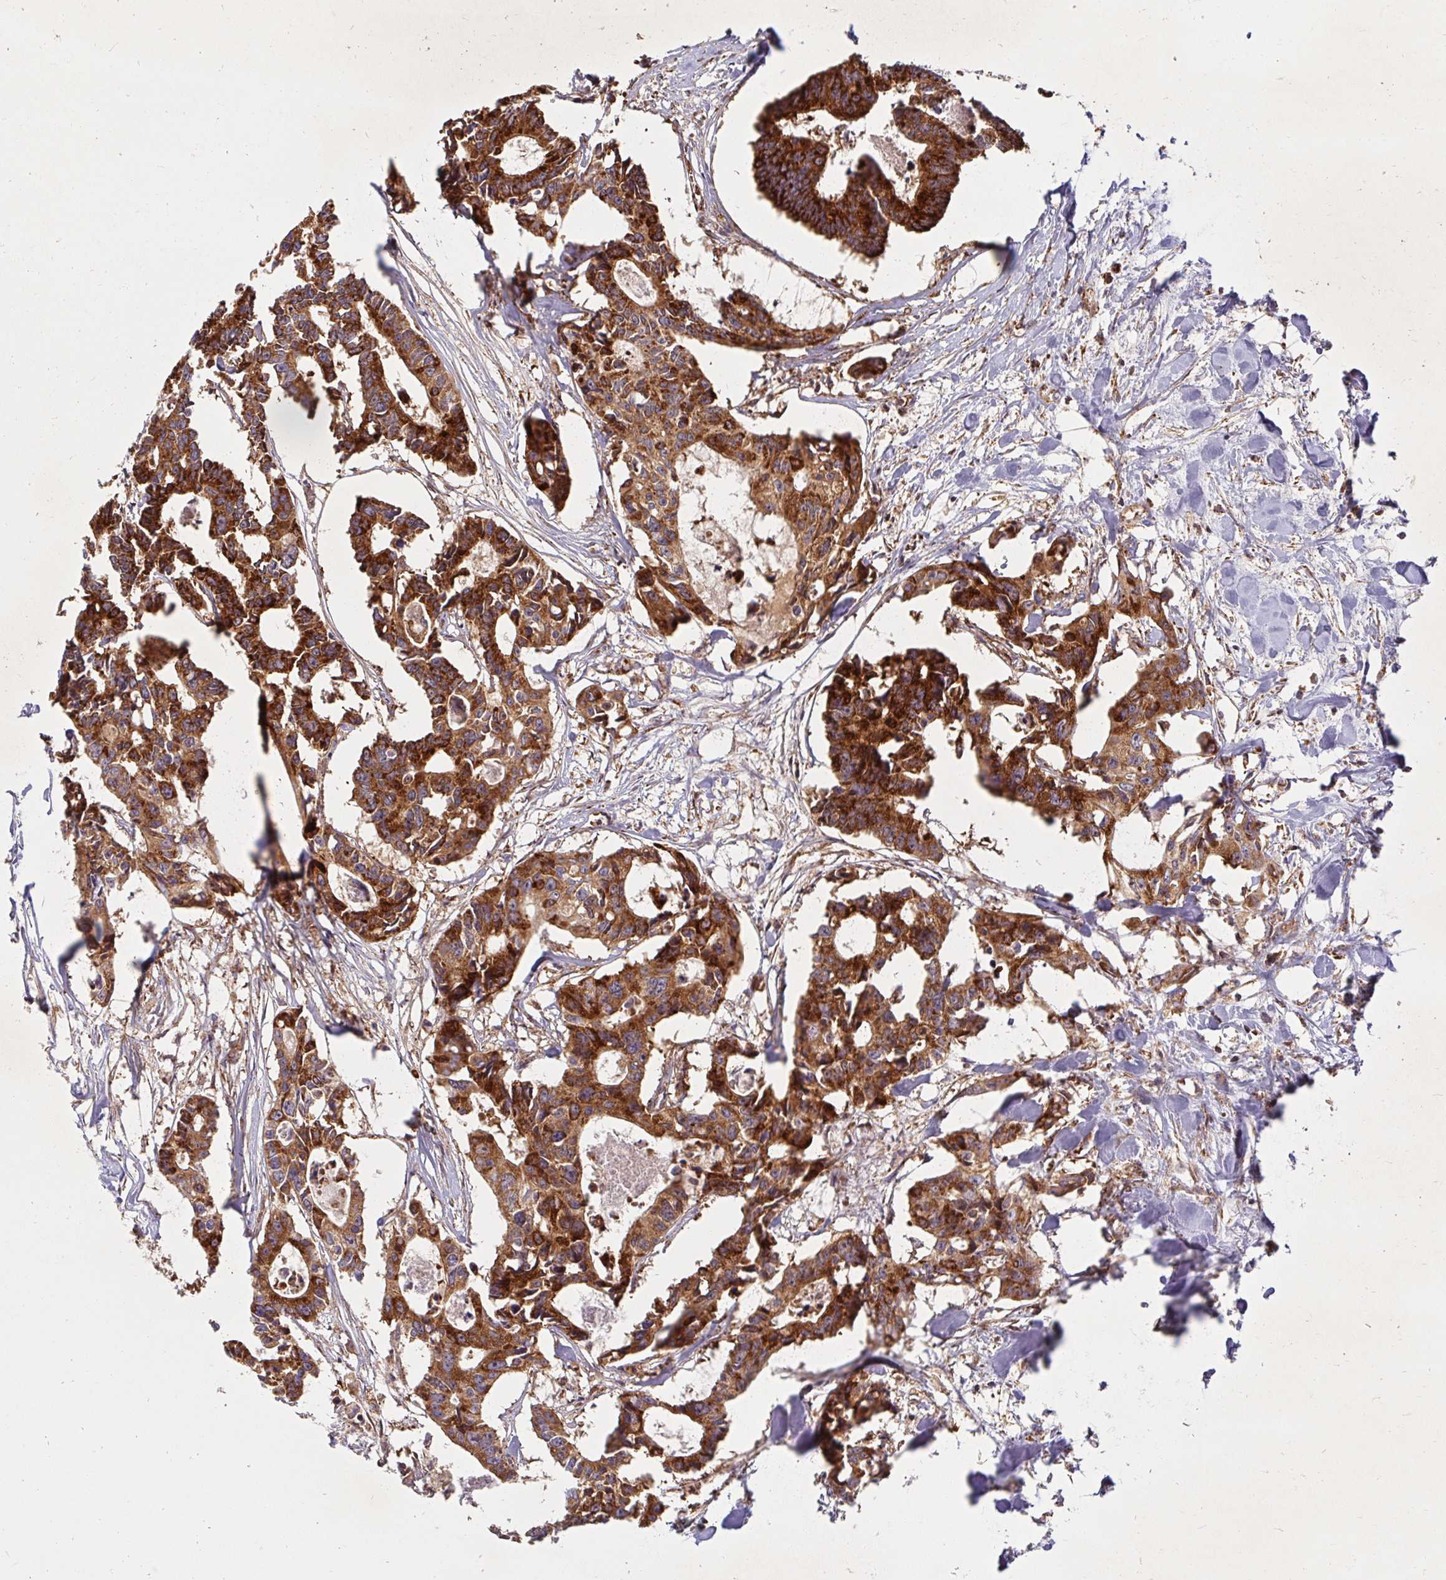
{"staining": {"intensity": "strong", "quantity": ">75%", "location": "cytoplasmic/membranous"}, "tissue": "colorectal cancer", "cell_type": "Tumor cells", "image_type": "cancer", "snomed": [{"axis": "morphology", "description": "Adenocarcinoma, NOS"}, {"axis": "topography", "description": "Rectum"}], "caption": "Immunohistochemistry of human adenocarcinoma (colorectal) exhibits high levels of strong cytoplasmic/membranous positivity in approximately >75% of tumor cells.", "gene": "BTF3", "patient": {"sex": "male", "age": 57}}